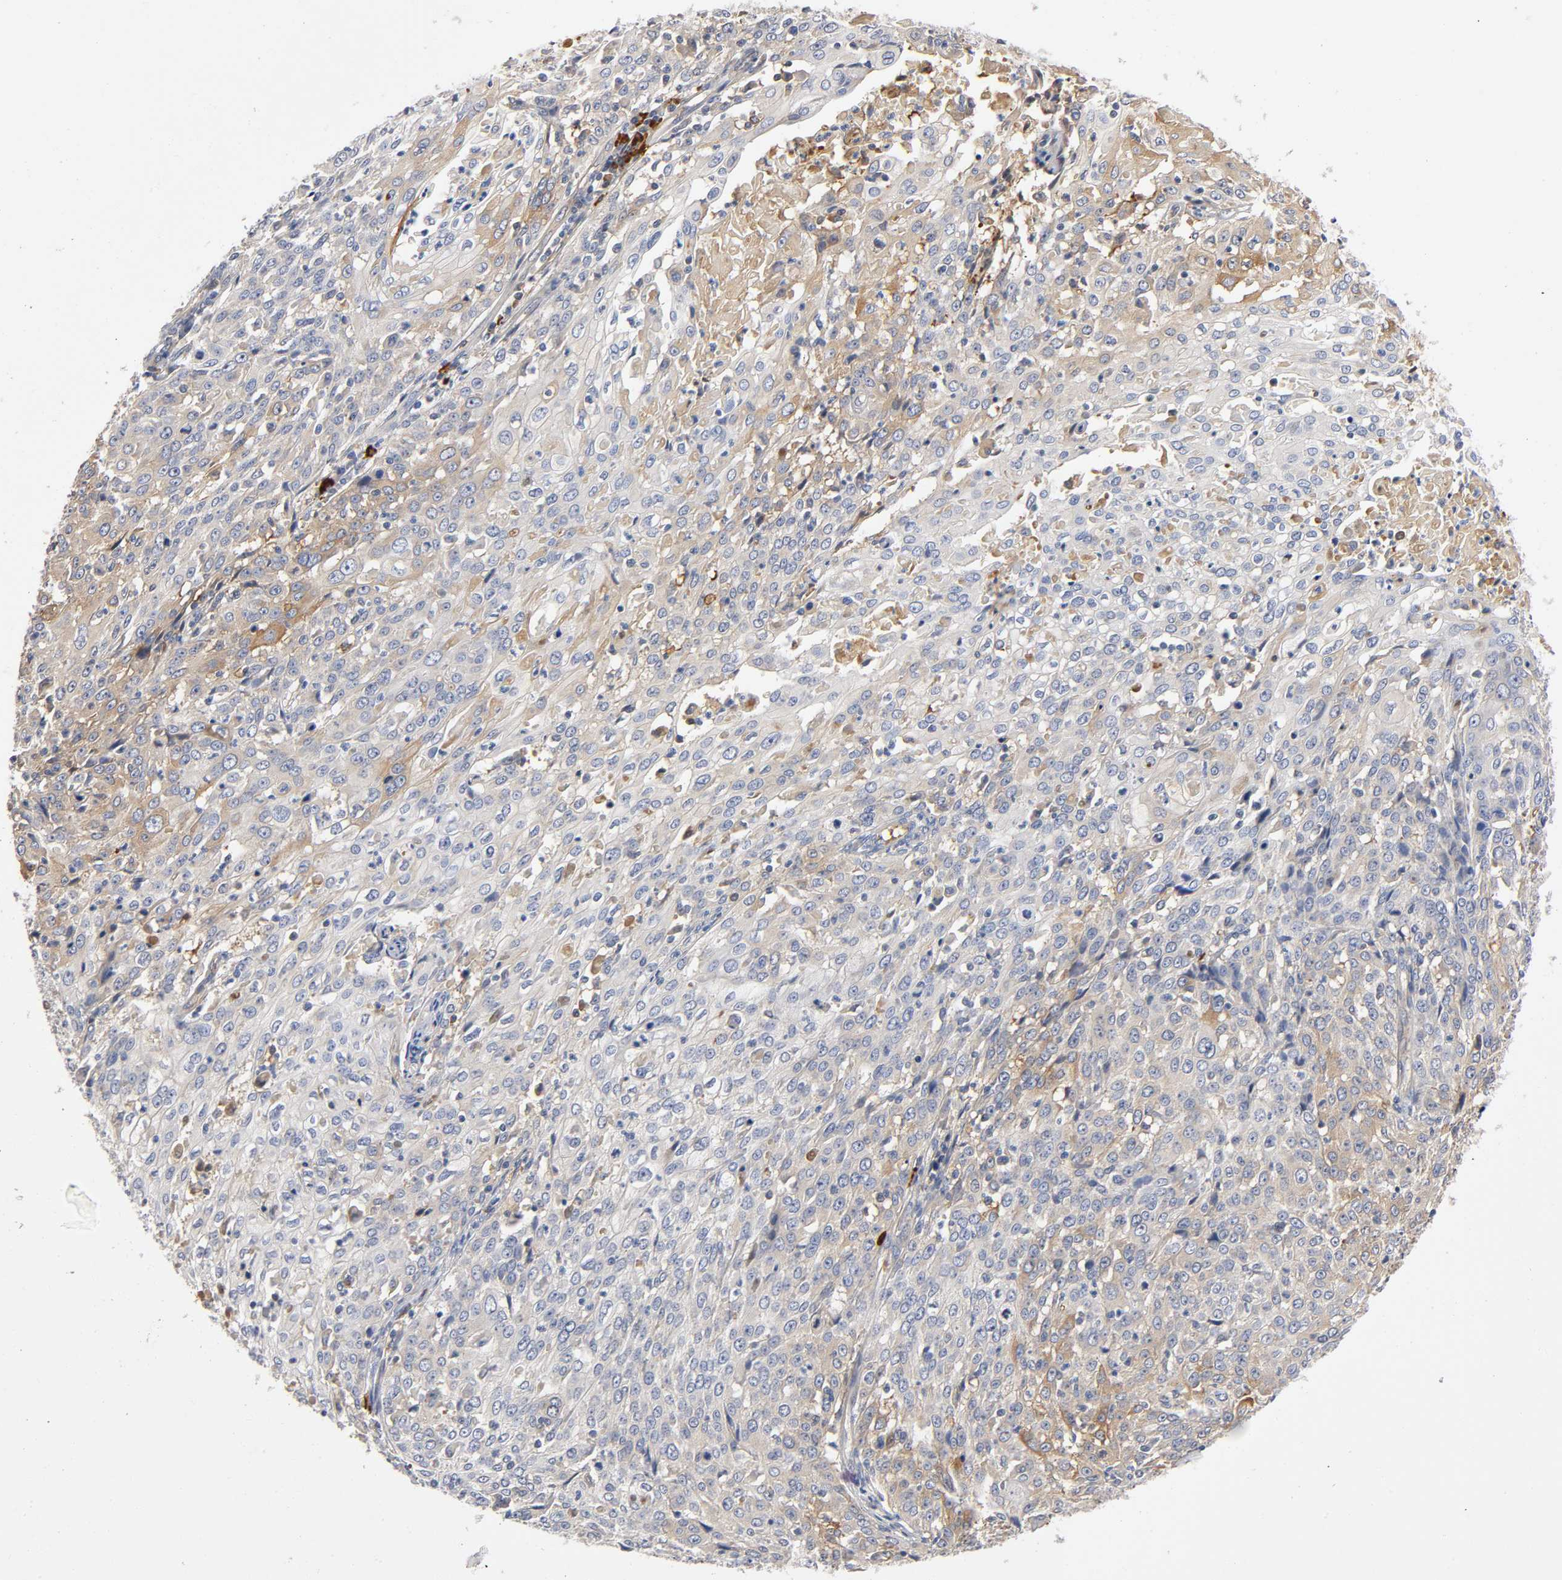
{"staining": {"intensity": "weak", "quantity": ">75%", "location": "cytoplasmic/membranous"}, "tissue": "cervical cancer", "cell_type": "Tumor cells", "image_type": "cancer", "snomed": [{"axis": "morphology", "description": "Squamous cell carcinoma, NOS"}, {"axis": "topography", "description": "Cervix"}], "caption": "An IHC image of tumor tissue is shown. Protein staining in brown highlights weak cytoplasmic/membranous positivity in cervical cancer within tumor cells.", "gene": "NOVA1", "patient": {"sex": "female", "age": 39}}